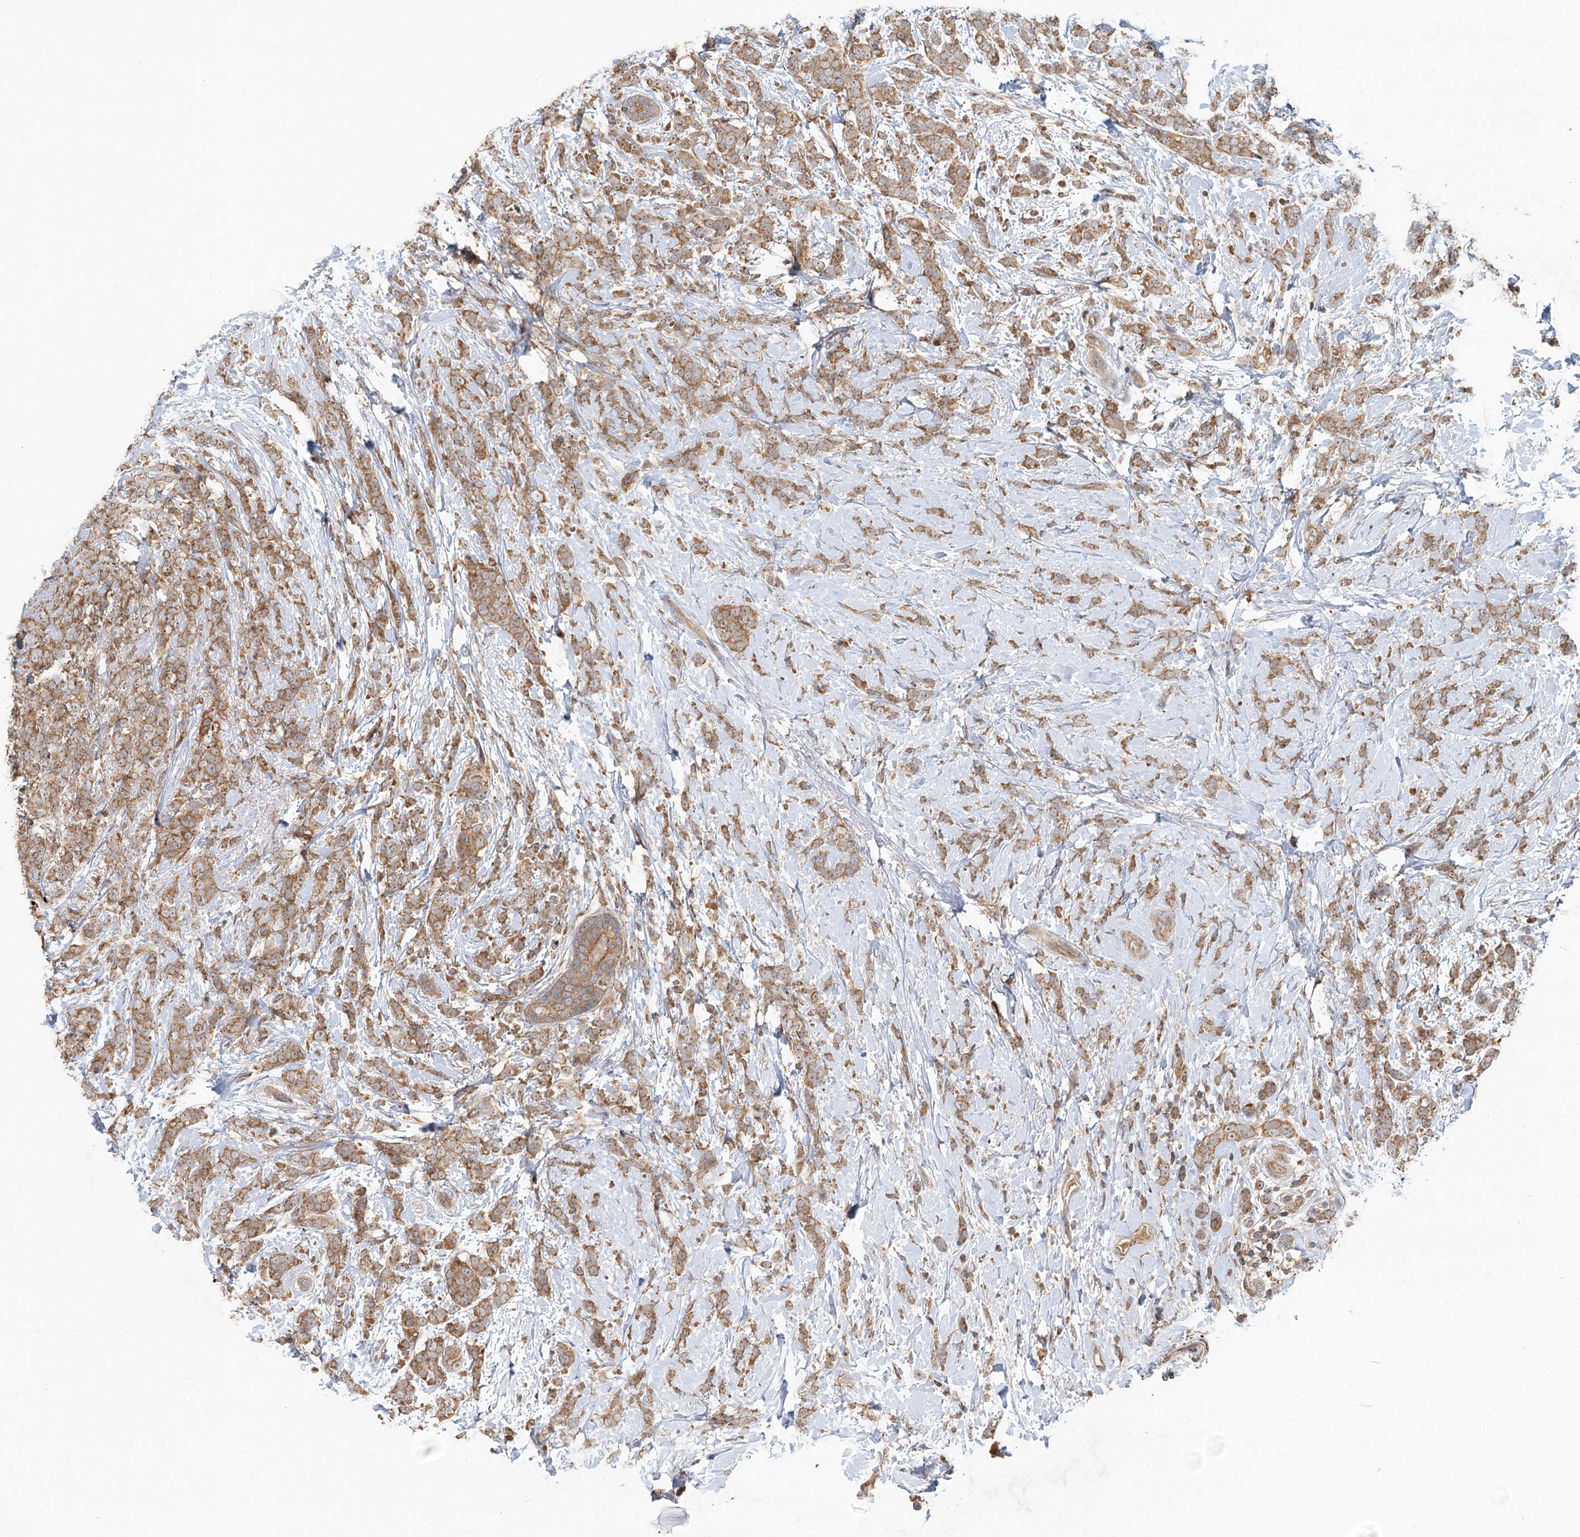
{"staining": {"intensity": "moderate", "quantity": ">75%", "location": "cytoplasmic/membranous,nuclear"}, "tissue": "breast cancer", "cell_type": "Tumor cells", "image_type": "cancer", "snomed": [{"axis": "morphology", "description": "Lobular carcinoma"}, {"axis": "topography", "description": "Breast"}], "caption": "Tumor cells demonstrate medium levels of moderate cytoplasmic/membranous and nuclear expression in about >75% of cells in lobular carcinoma (breast). The staining is performed using DAB (3,3'-diaminobenzidine) brown chromogen to label protein expression. The nuclei are counter-stained blue using hematoxylin.", "gene": "RAPGEF6", "patient": {"sex": "female", "age": 58}}